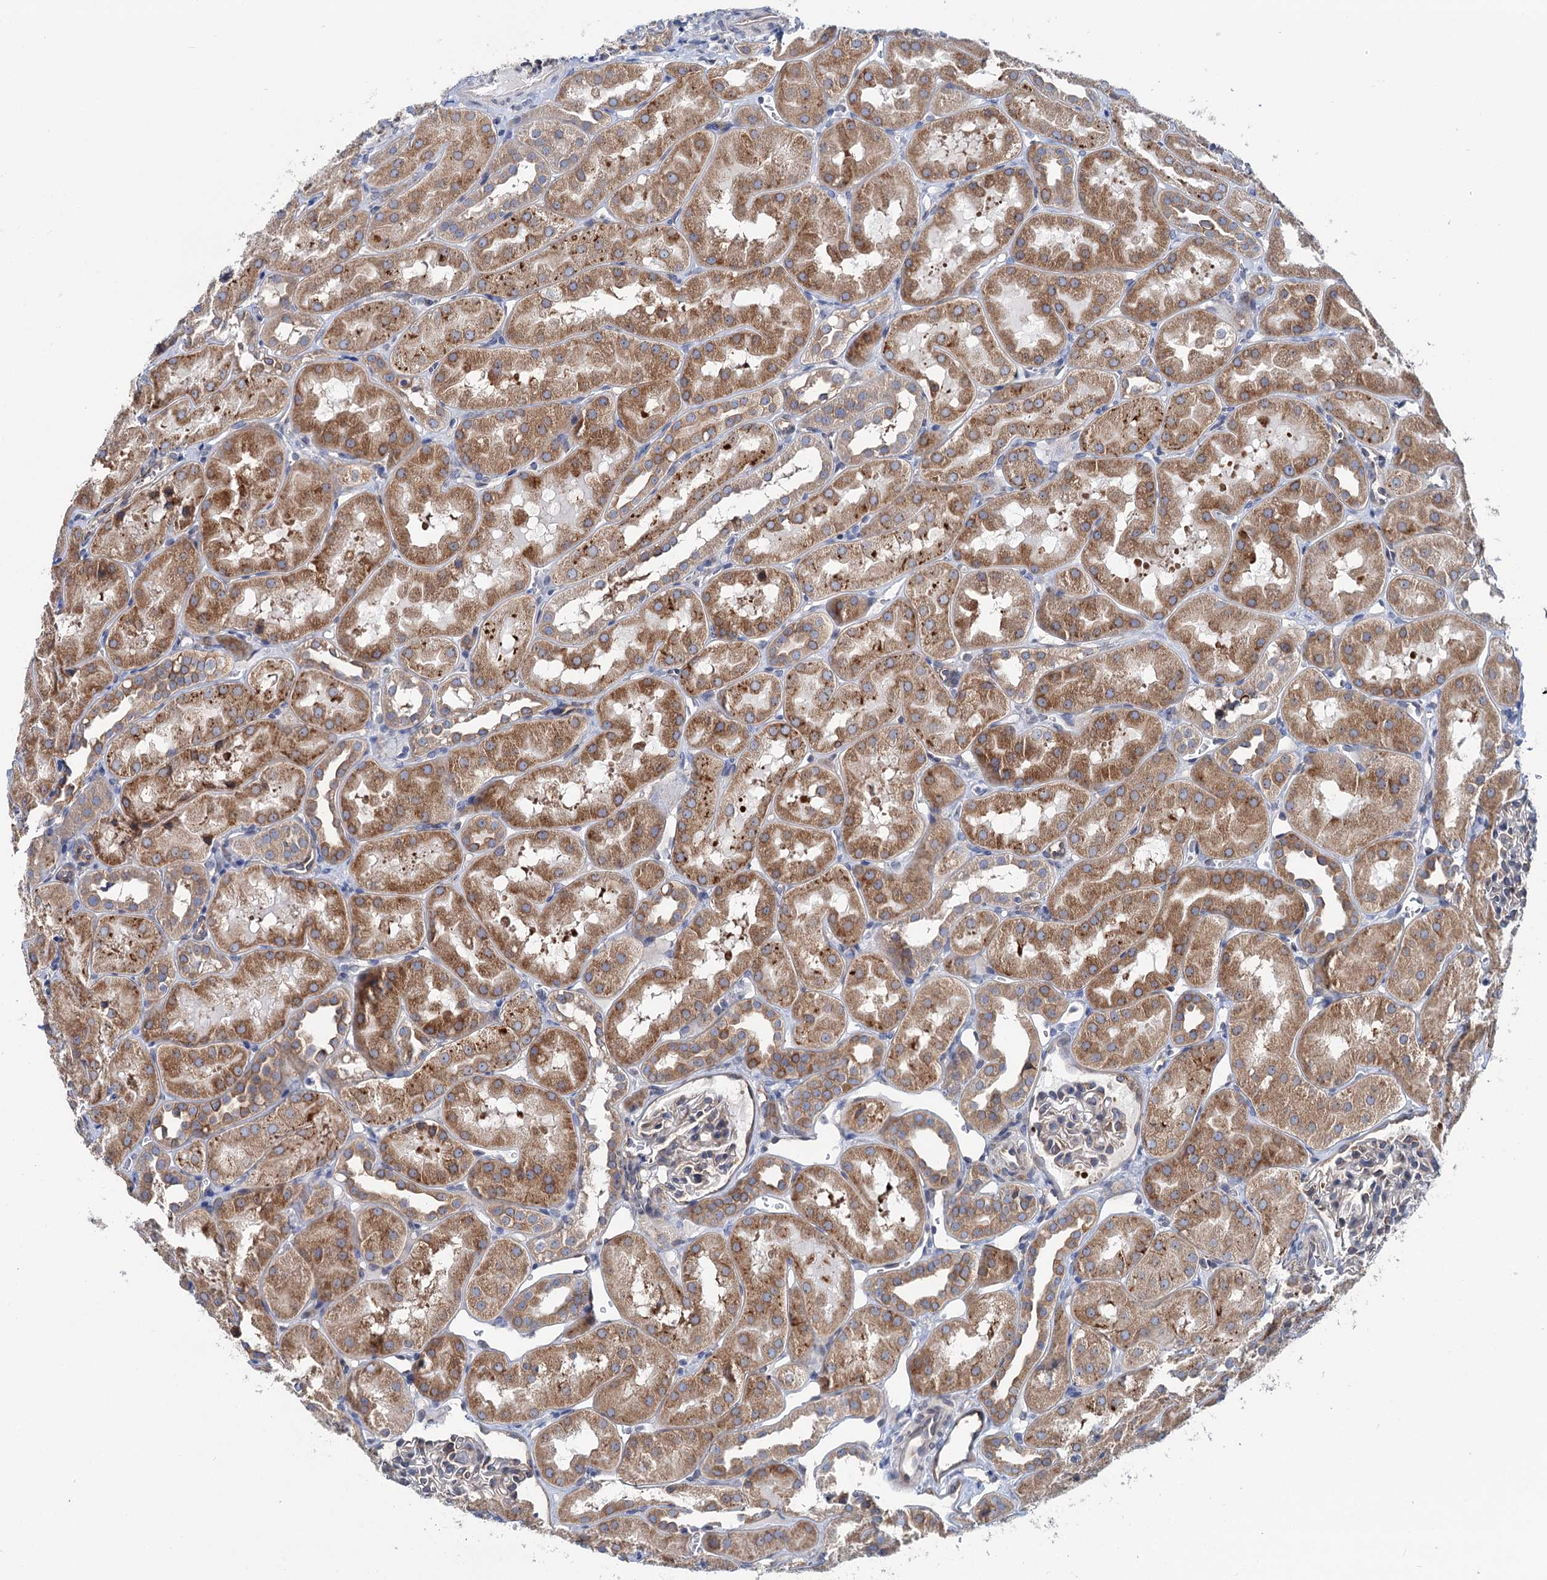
{"staining": {"intensity": "moderate", "quantity": "<25%", "location": "cytoplasmic/membranous"}, "tissue": "kidney", "cell_type": "Cells in glomeruli", "image_type": "normal", "snomed": [{"axis": "morphology", "description": "Normal tissue, NOS"}, {"axis": "topography", "description": "Kidney"}, {"axis": "topography", "description": "Urinary bladder"}], "caption": "About <25% of cells in glomeruli in unremarkable human kidney show moderate cytoplasmic/membranous protein staining as visualized by brown immunohistochemical staining.", "gene": "PTDSS2", "patient": {"sex": "male", "age": 16}}